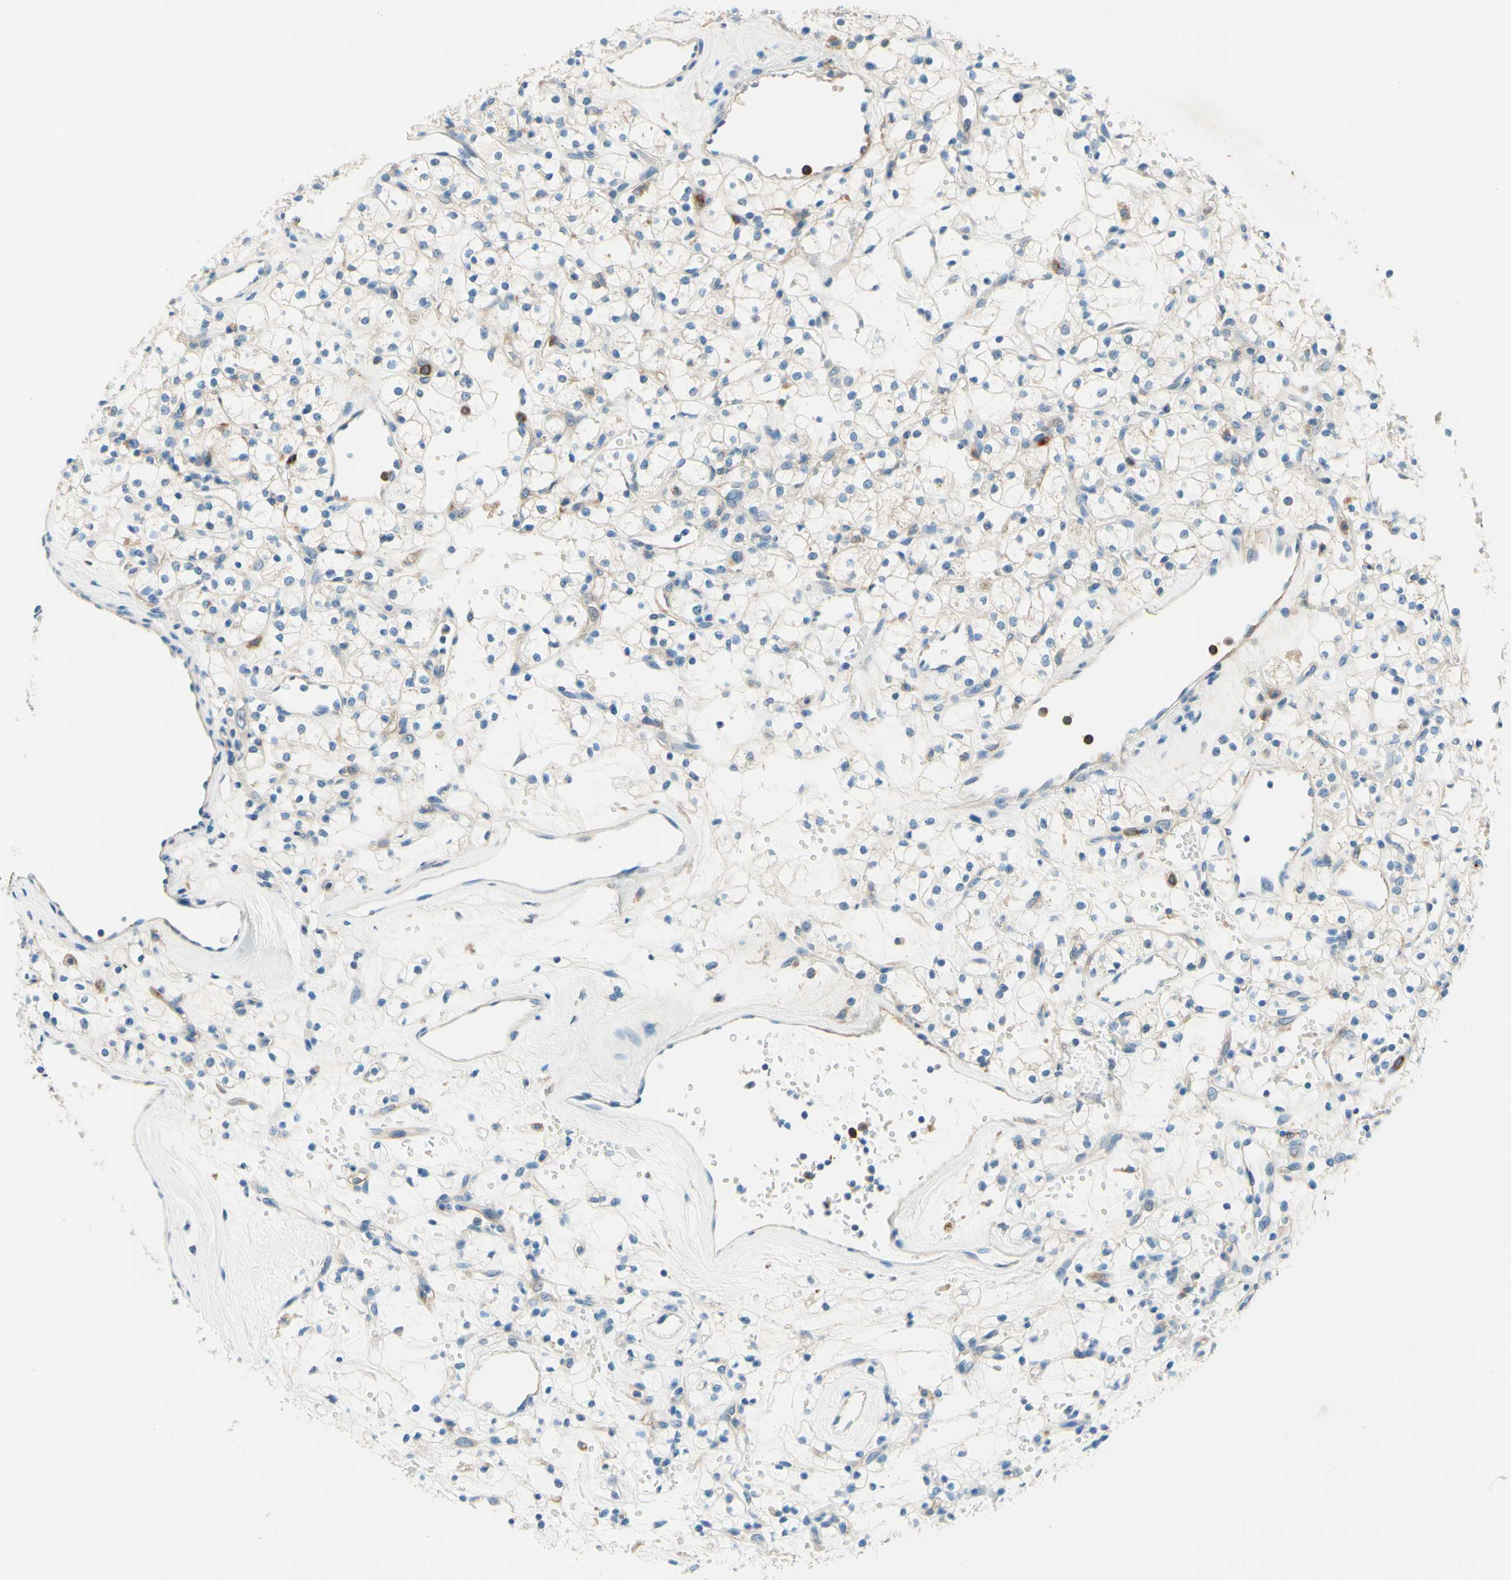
{"staining": {"intensity": "negative", "quantity": "none", "location": "none"}, "tissue": "renal cancer", "cell_type": "Tumor cells", "image_type": "cancer", "snomed": [{"axis": "morphology", "description": "Adenocarcinoma, NOS"}, {"axis": "topography", "description": "Kidney"}], "caption": "Tumor cells show no significant protein staining in renal cancer (adenocarcinoma).", "gene": "SIGLEC9", "patient": {"sex": "female", "age": 60}}